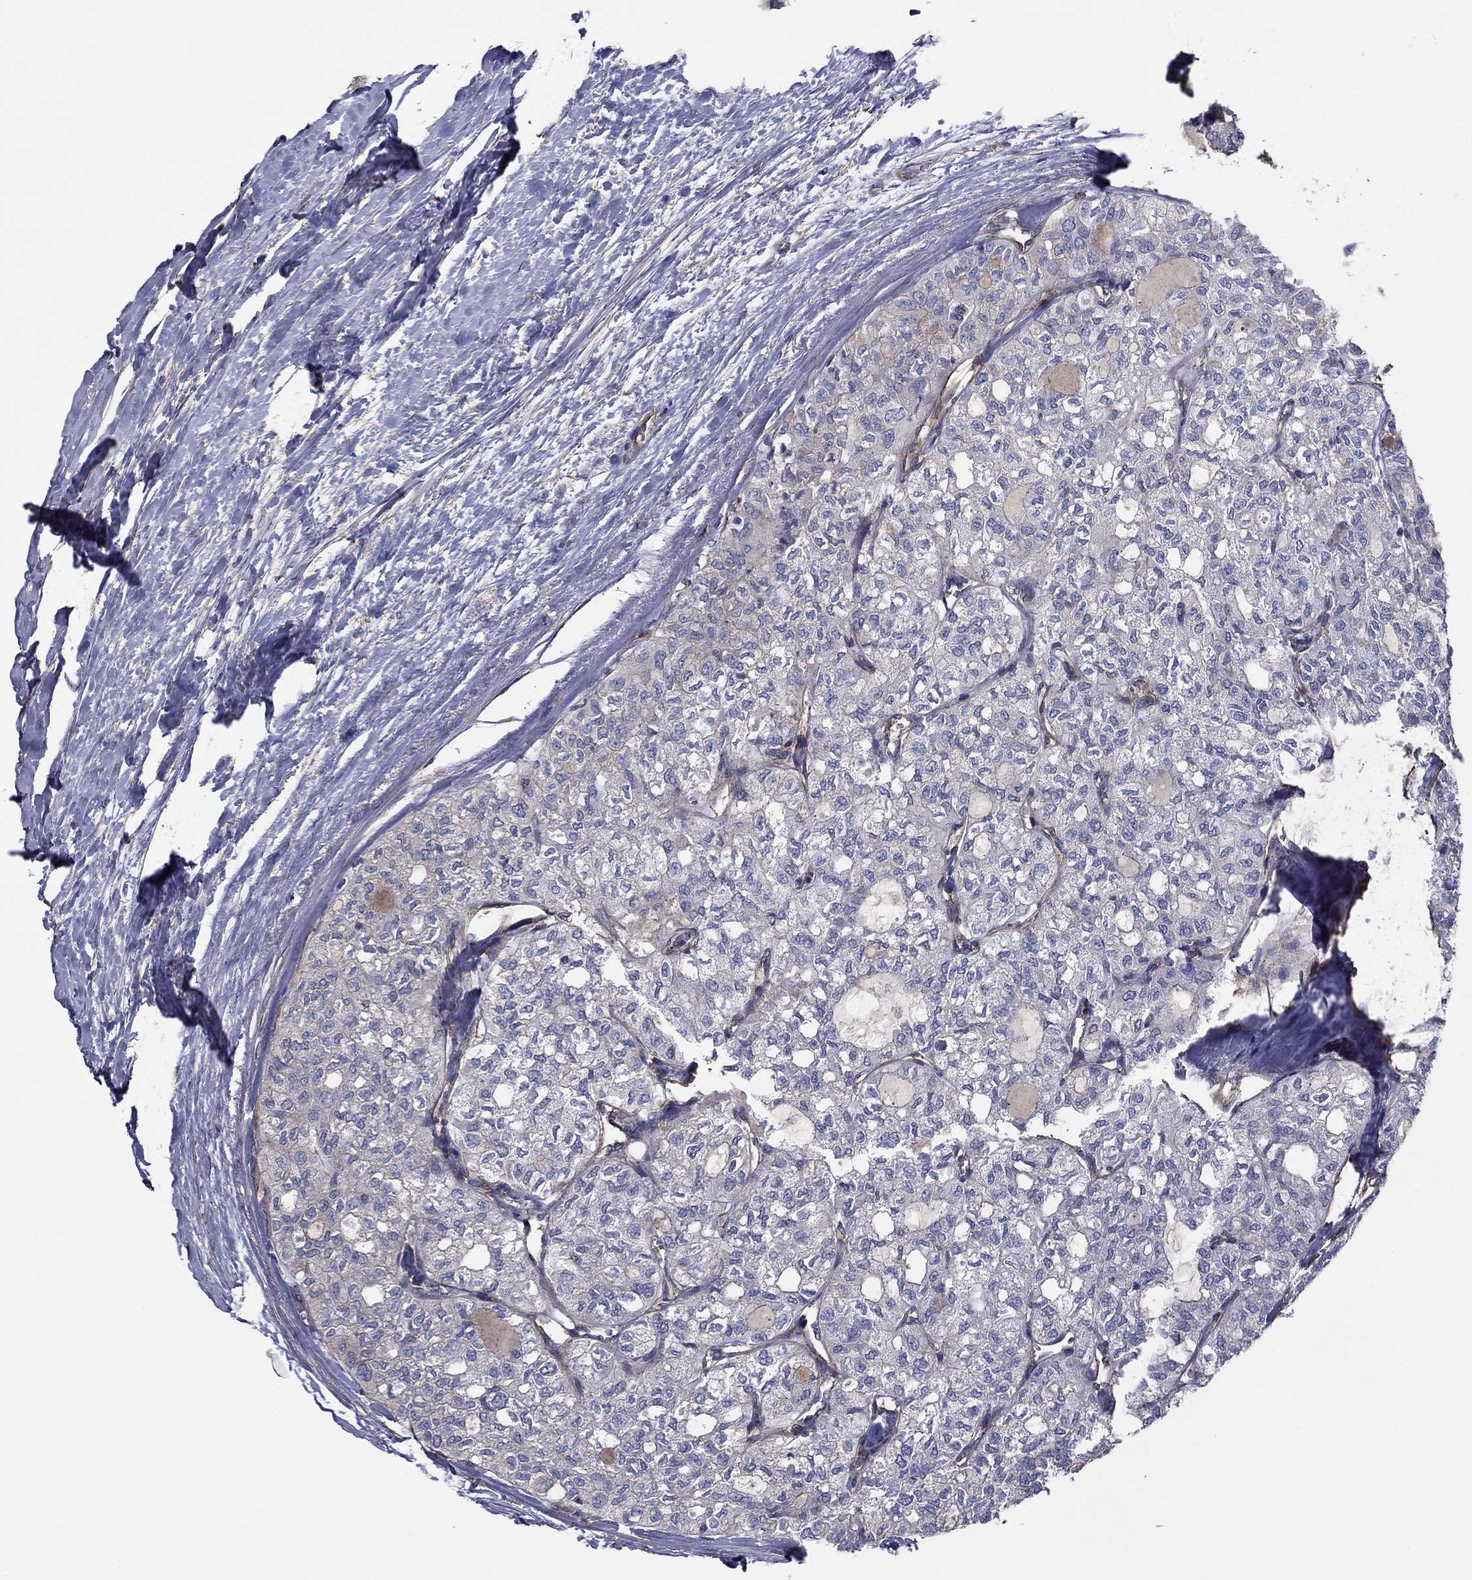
{"staining": {"intensity": "negative", "quantity": "none", "location": "none"}, "tissue": "thyroid cancer", "cell_type": "Tumor cells", "image_type": "cancer", "snomed": [{"axis": "morphology", "description": "Follicular adenoma carcinoma, NOS"}, {"axis": "topography", "description": "Thyroid gland"}], "caption": "DAB (3,3'-diaminobenzidine) immunohistochemical staining of thyroid cancer (follicular adenoma carcinoma) shows no significant expression in tumor cells.", "gene": "TCHH", "patient": {"sex": "male", "age": 75}}